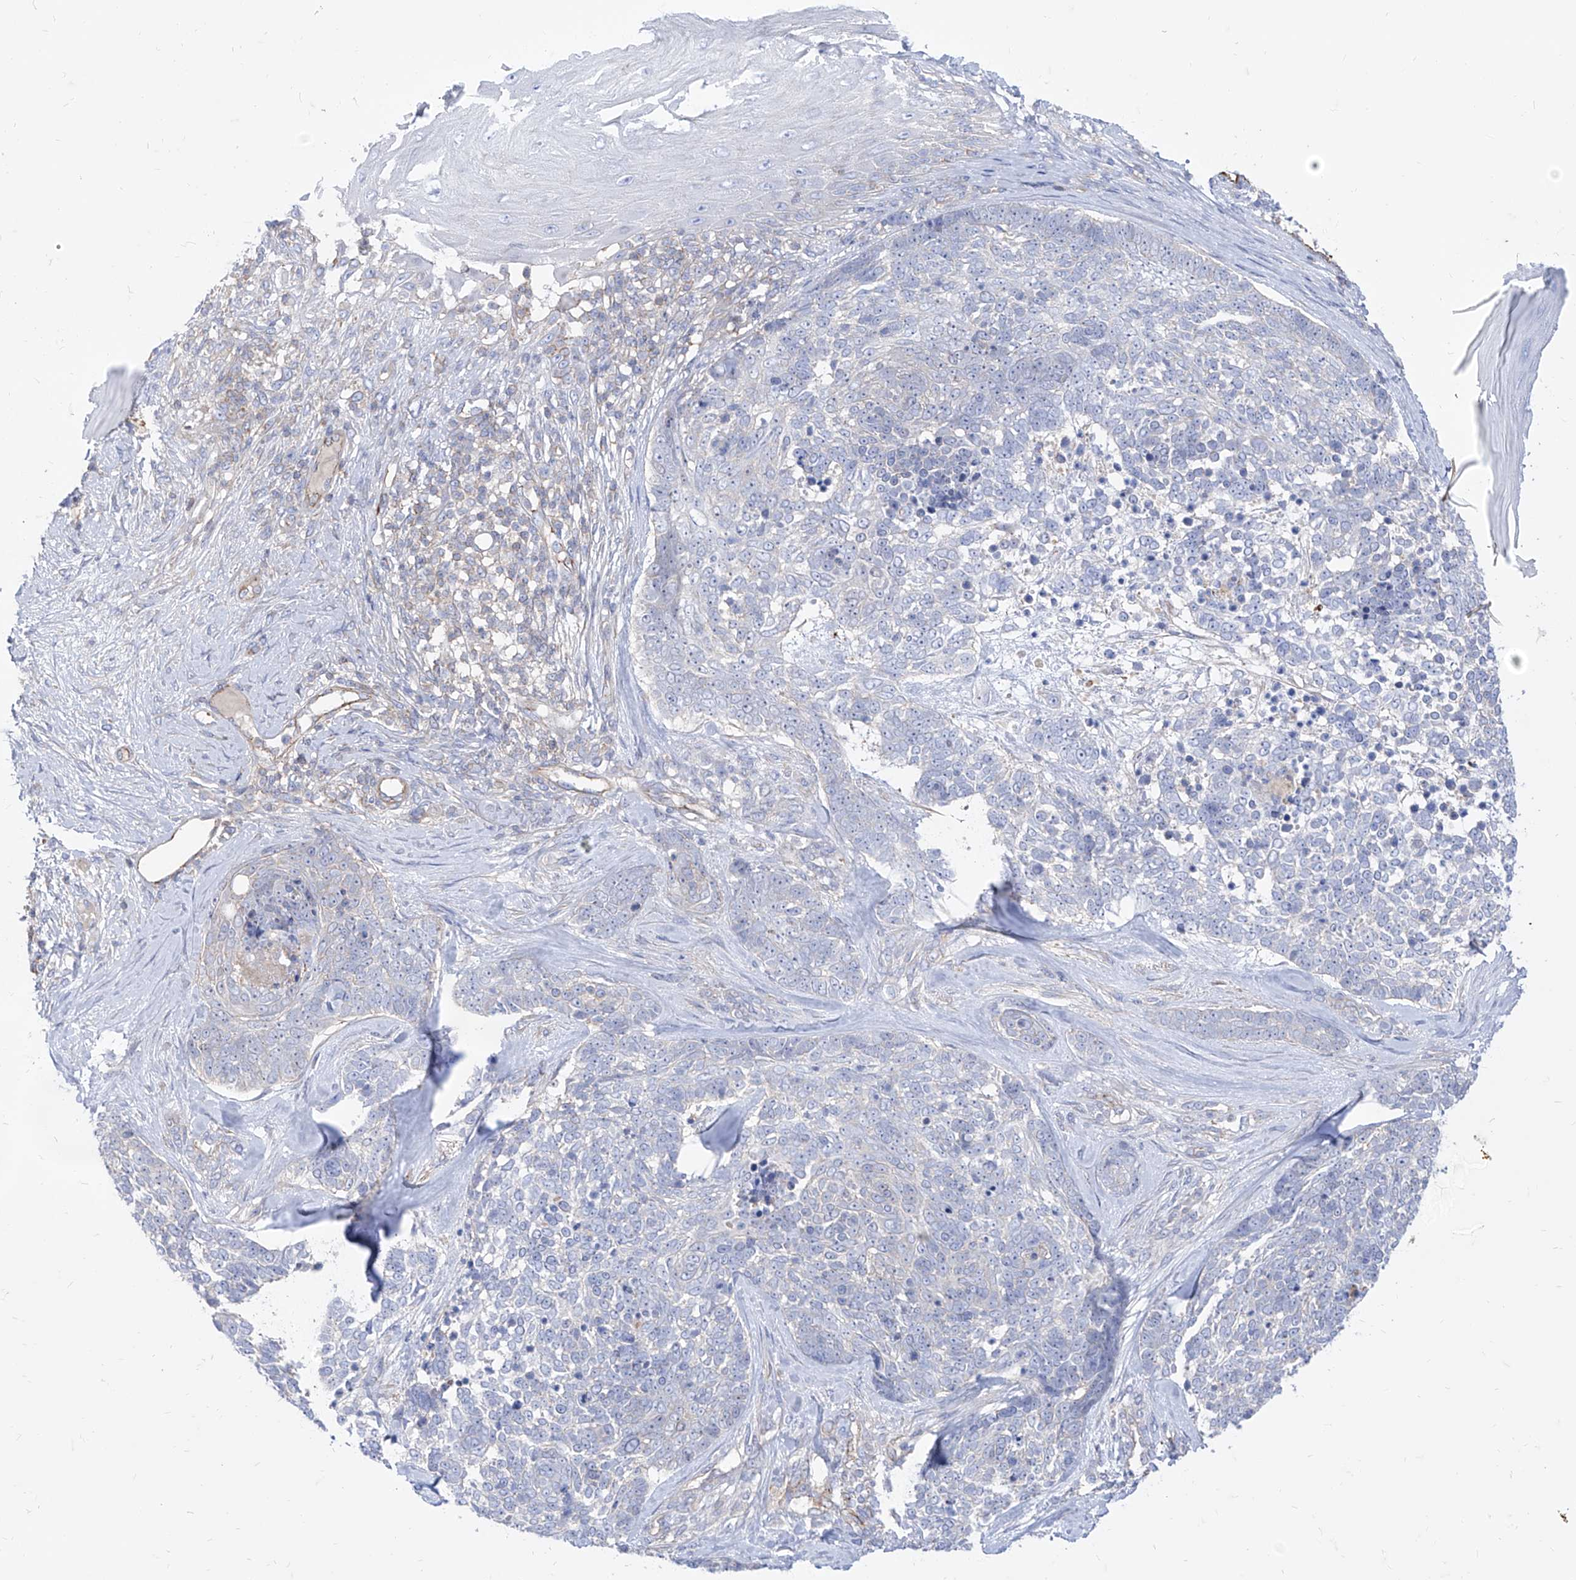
{"staining": {"intensity": "negative", "quantity": "none", "location": "none"}, "tissue": "skin cancer", "cell_type": "Tumor cells", "image_type": "cancer", "snomed": [{"axis": "morphology", "description": "Basal cell carcinoma"}, {"axis": "topography", "description": "Skin"}], "caption": "Tumor cells show no significant positivity in skin basal cell carcinoma. (DAB immunohistochemistry (IHC) visualized using brightfield microscopy, high magnification).", "gene": "C1orf74", "patient": {"sex": "female", "age": 81}}